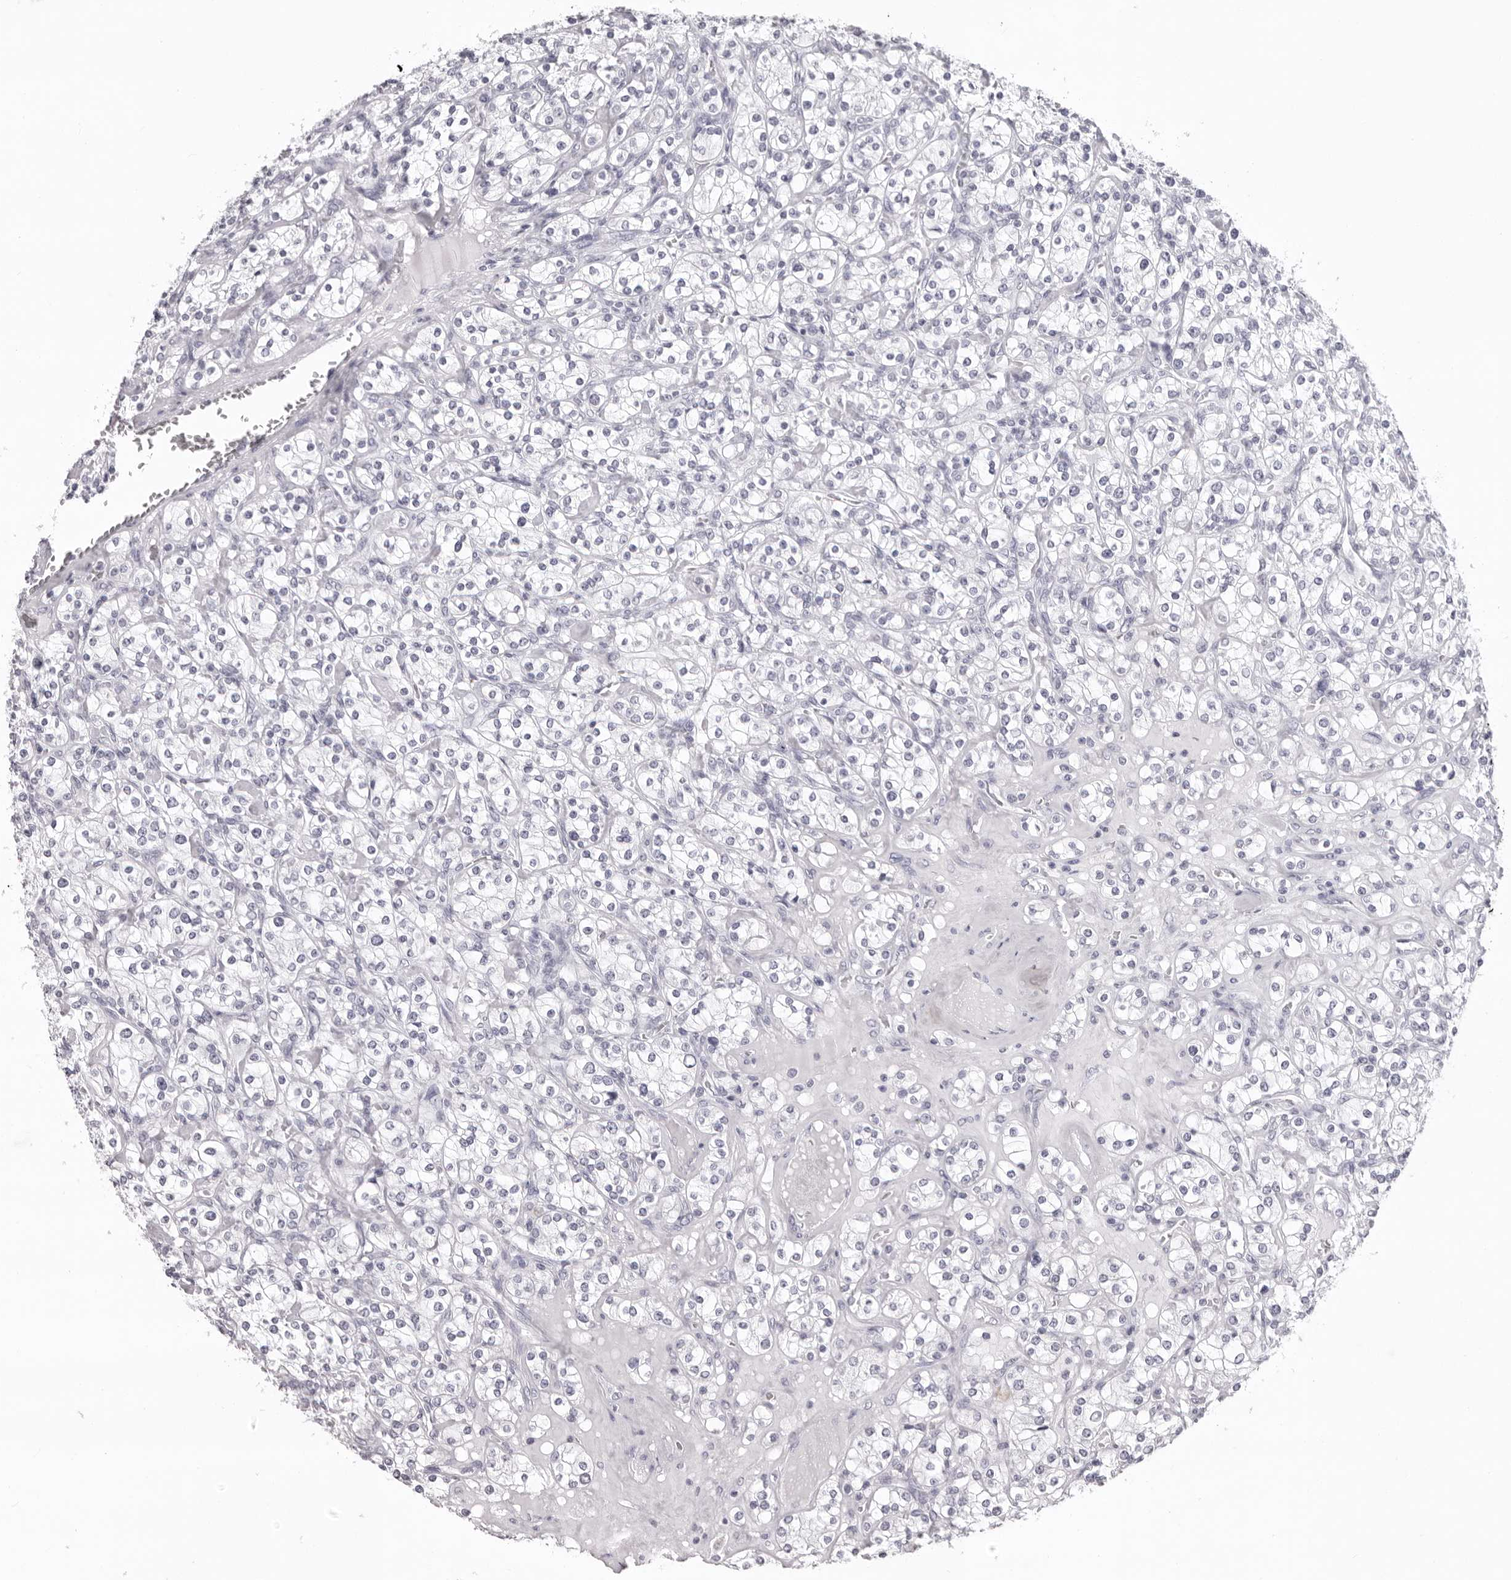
{"staining": {"intensity": "negative", "quantity": "none", "location": "none"}, "tissue": "renal cancer", "cell_type": "Tumor cells", "image_type": "cancer", "snomed": [{"axis": "morphology", "description": "Adenocarcinoma, NOS"}, {"axis": "topography", "description": "Kidney"}], "caption": "High magnification brightfield microscopy of renal cancer (adenocarcinoma) stained with DAB (3,3'-diaminobenzidine) (brown) and counterstained with hematoxylin (blue): tumor cells show no significant expression.", "gene": "CST1", "patient": {"sex": "male", "age": 77}}